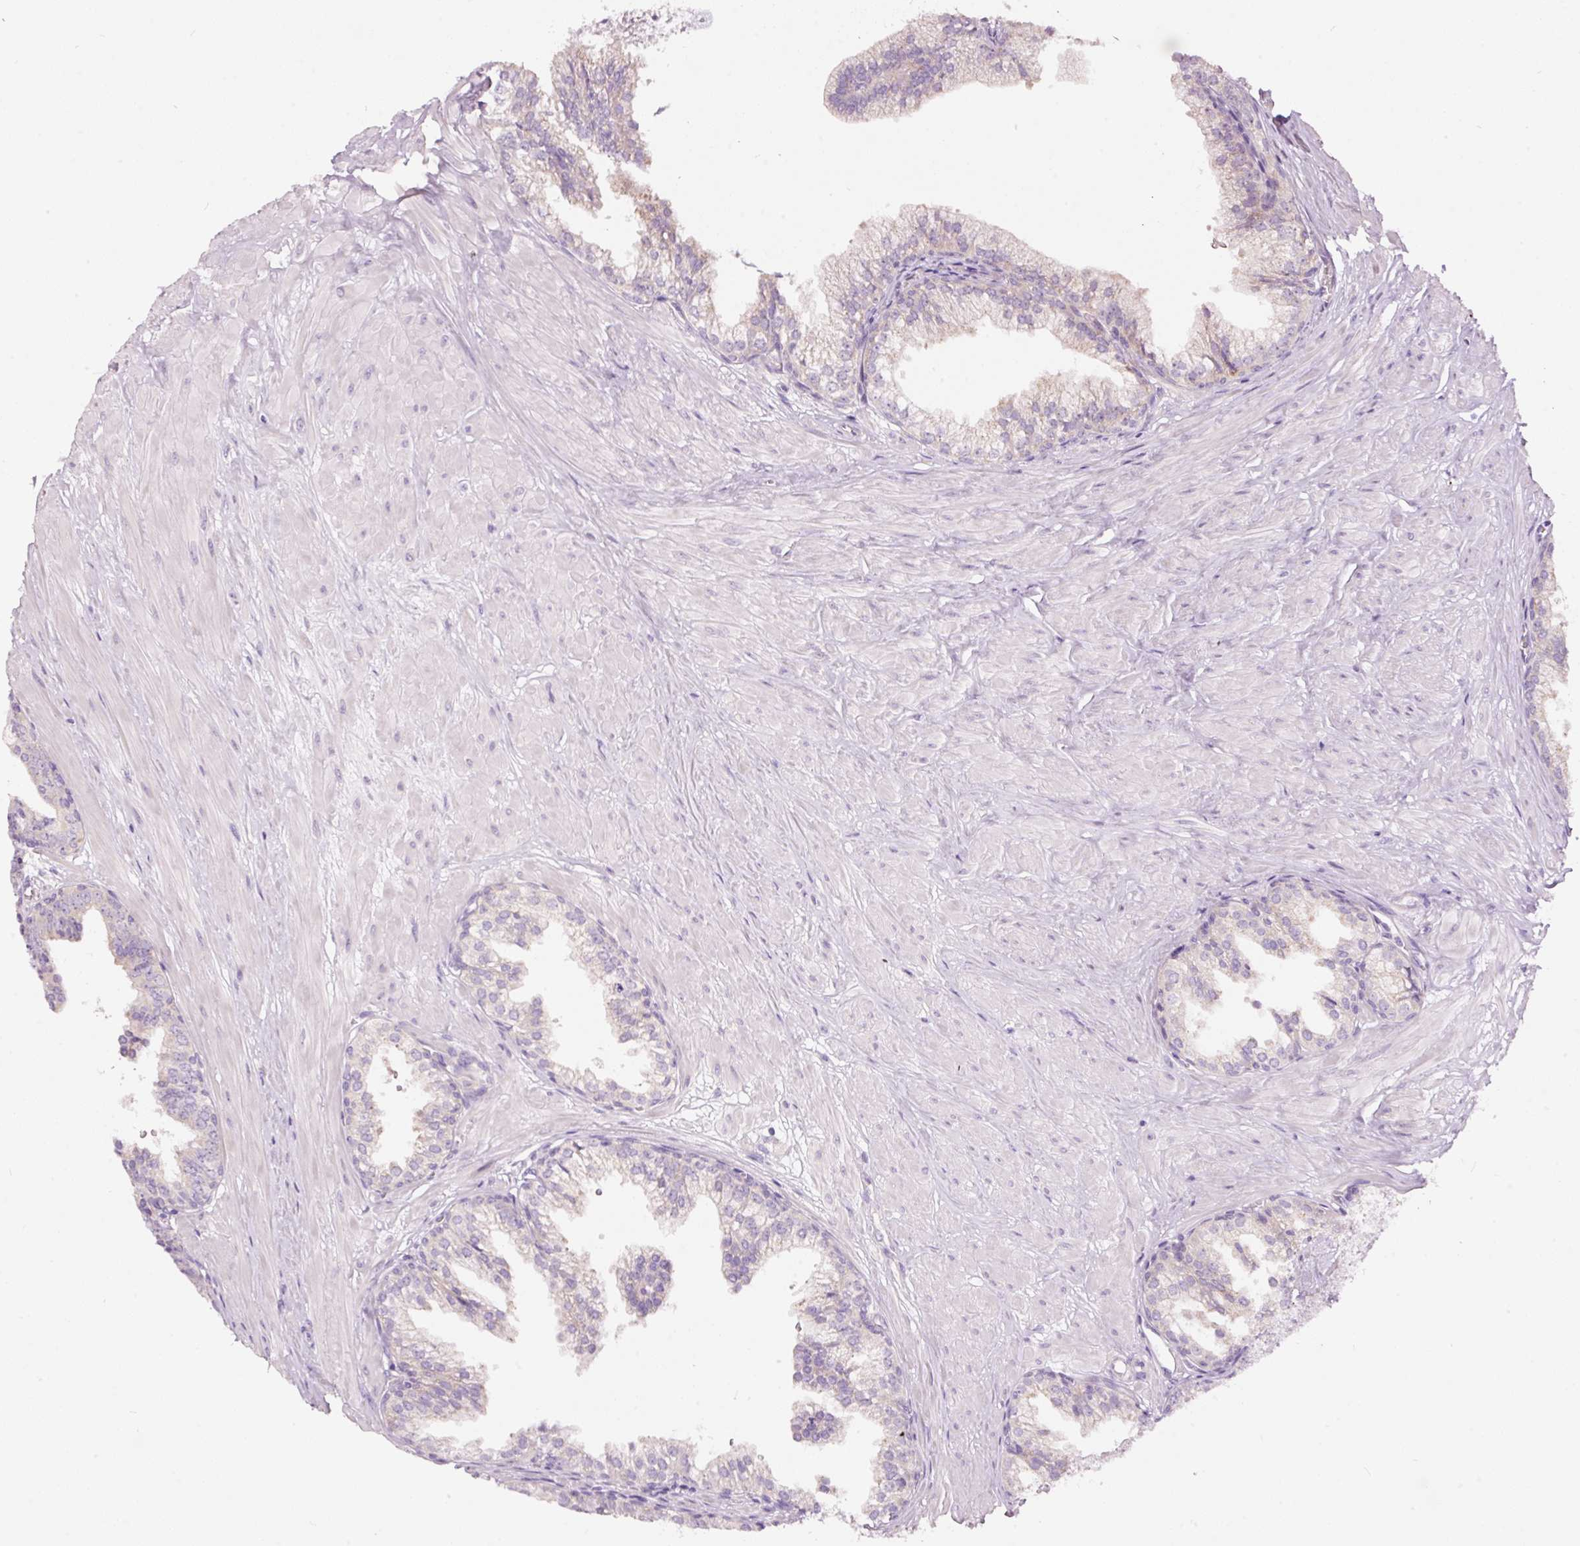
{"staining": {"intensity": "weak", "quantity": "25%-75%", "location": "cytoplasmic/membranous"}, "tissue": "prostate", "cell_type": "Glandular cells", "image_type": "normal", "snomed": [{"axis": "morphology", "description": "Normal tissue, NOS"}, {"axis": "topography", "description": "Prostate"}, {"axis": "topography", "description": "Peripheral nerve tissue"}], "caption": "Weak cytoplasmic/membranous protein positivity is appreciated in approximately 25%-75% of glandular cells in prostate. Nuclei are stained in blue.", "gene": "RSPO2", "patient": {"sex": "male", "age": 55}}